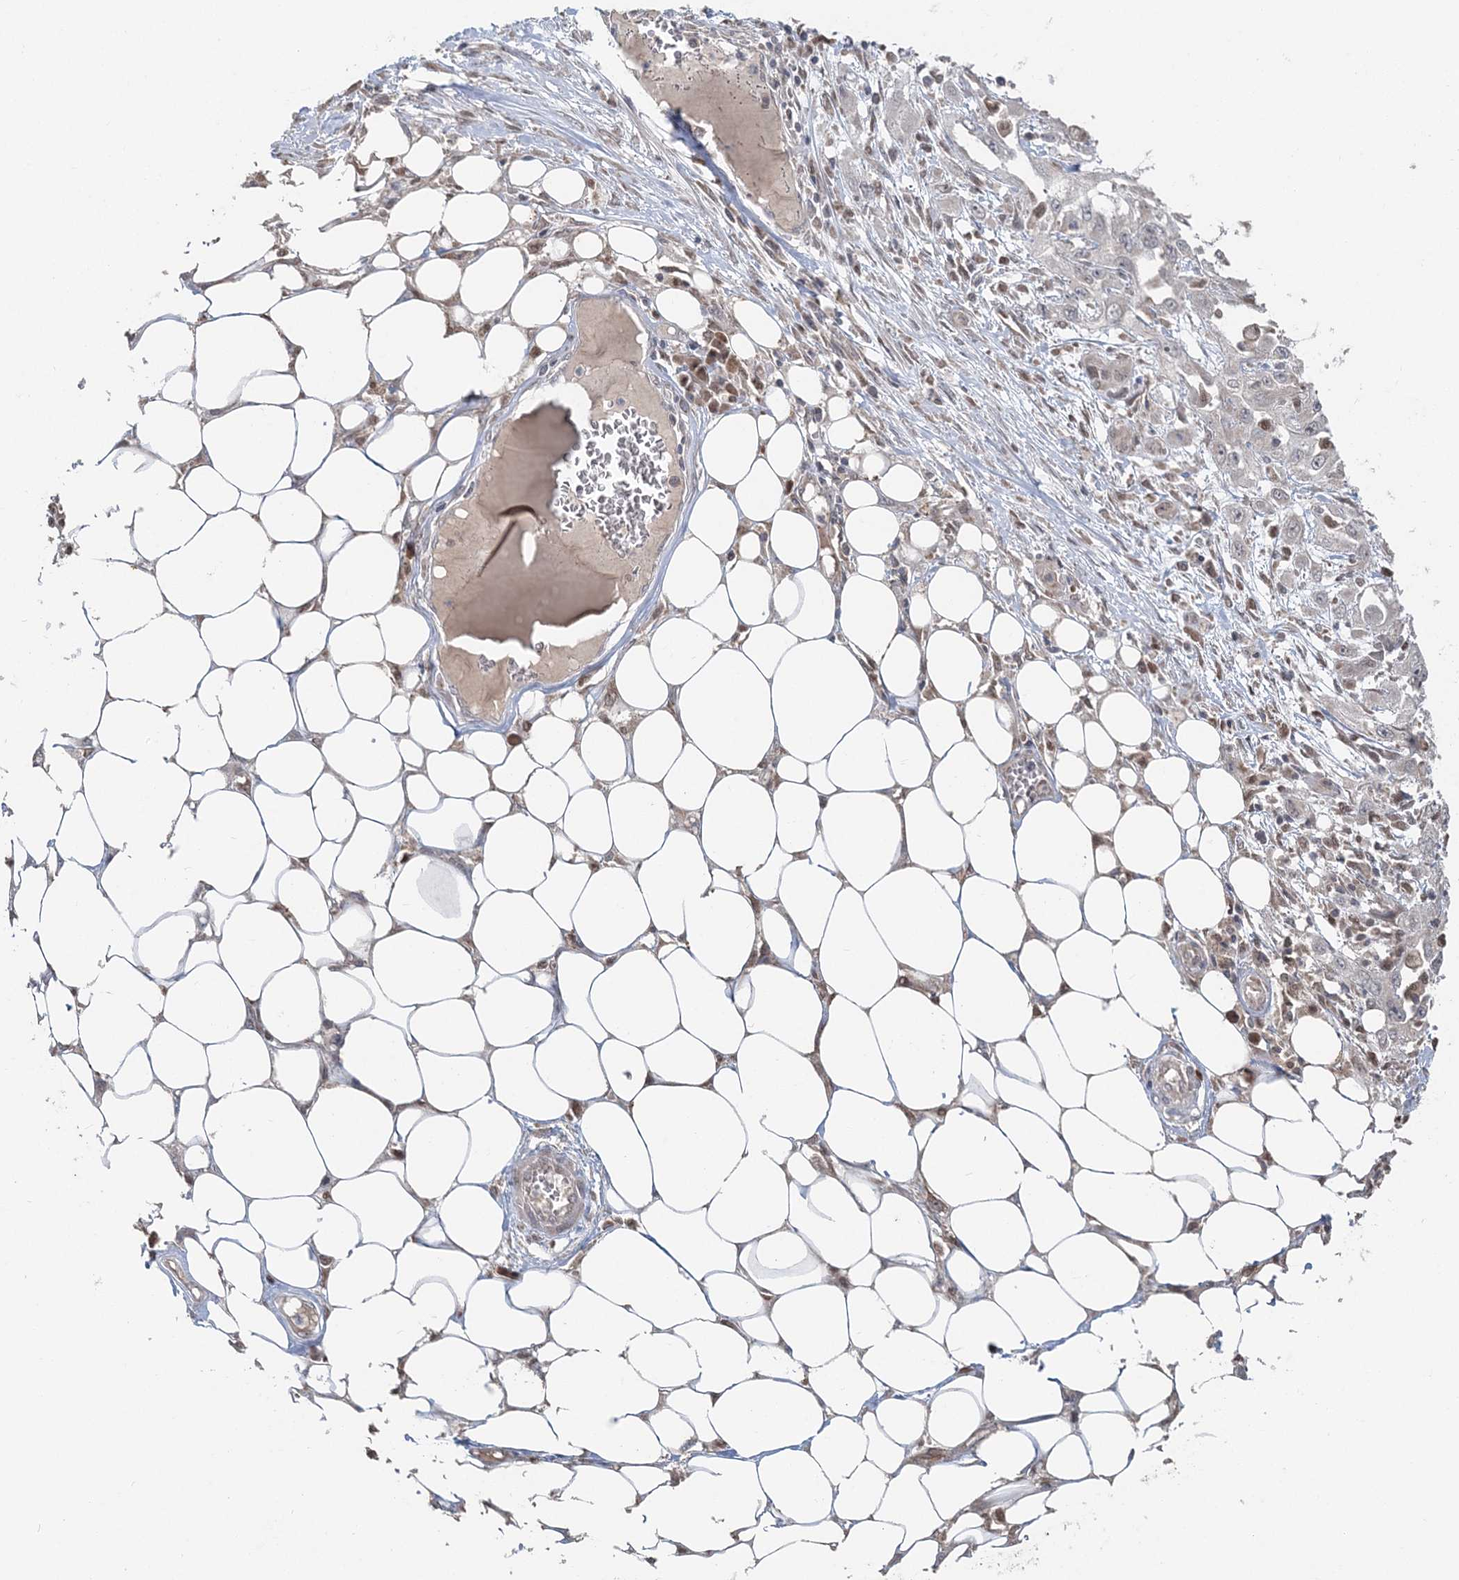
{"staining": {"intensity": "negative", "quantity": "none", "location": "none"}, "tissue": "skin cancer", "cell_type": "Tumor cells", "image_type": "cancer", "snomed": [{"axis": "morphology", "description": "Squamous cell carcinoma, NOS"}, {"axis": "morphology", "description": "Squamous cell carcinoma, metastatic, NOS"}, {"axis": "topography", "description": "Skin"}, {"axis": "topography", "description": "Lymph node"}], "caption": "Immunohistochemistry (IHC) photomicrograph of neoplastic tissue: metastatic squamous cell carcinoma (skin) stained with DAB exhibits no significant protein positivity in tumor cells.", "gene": "SLU7", "patient": {"sex": "male", "age": 75}}